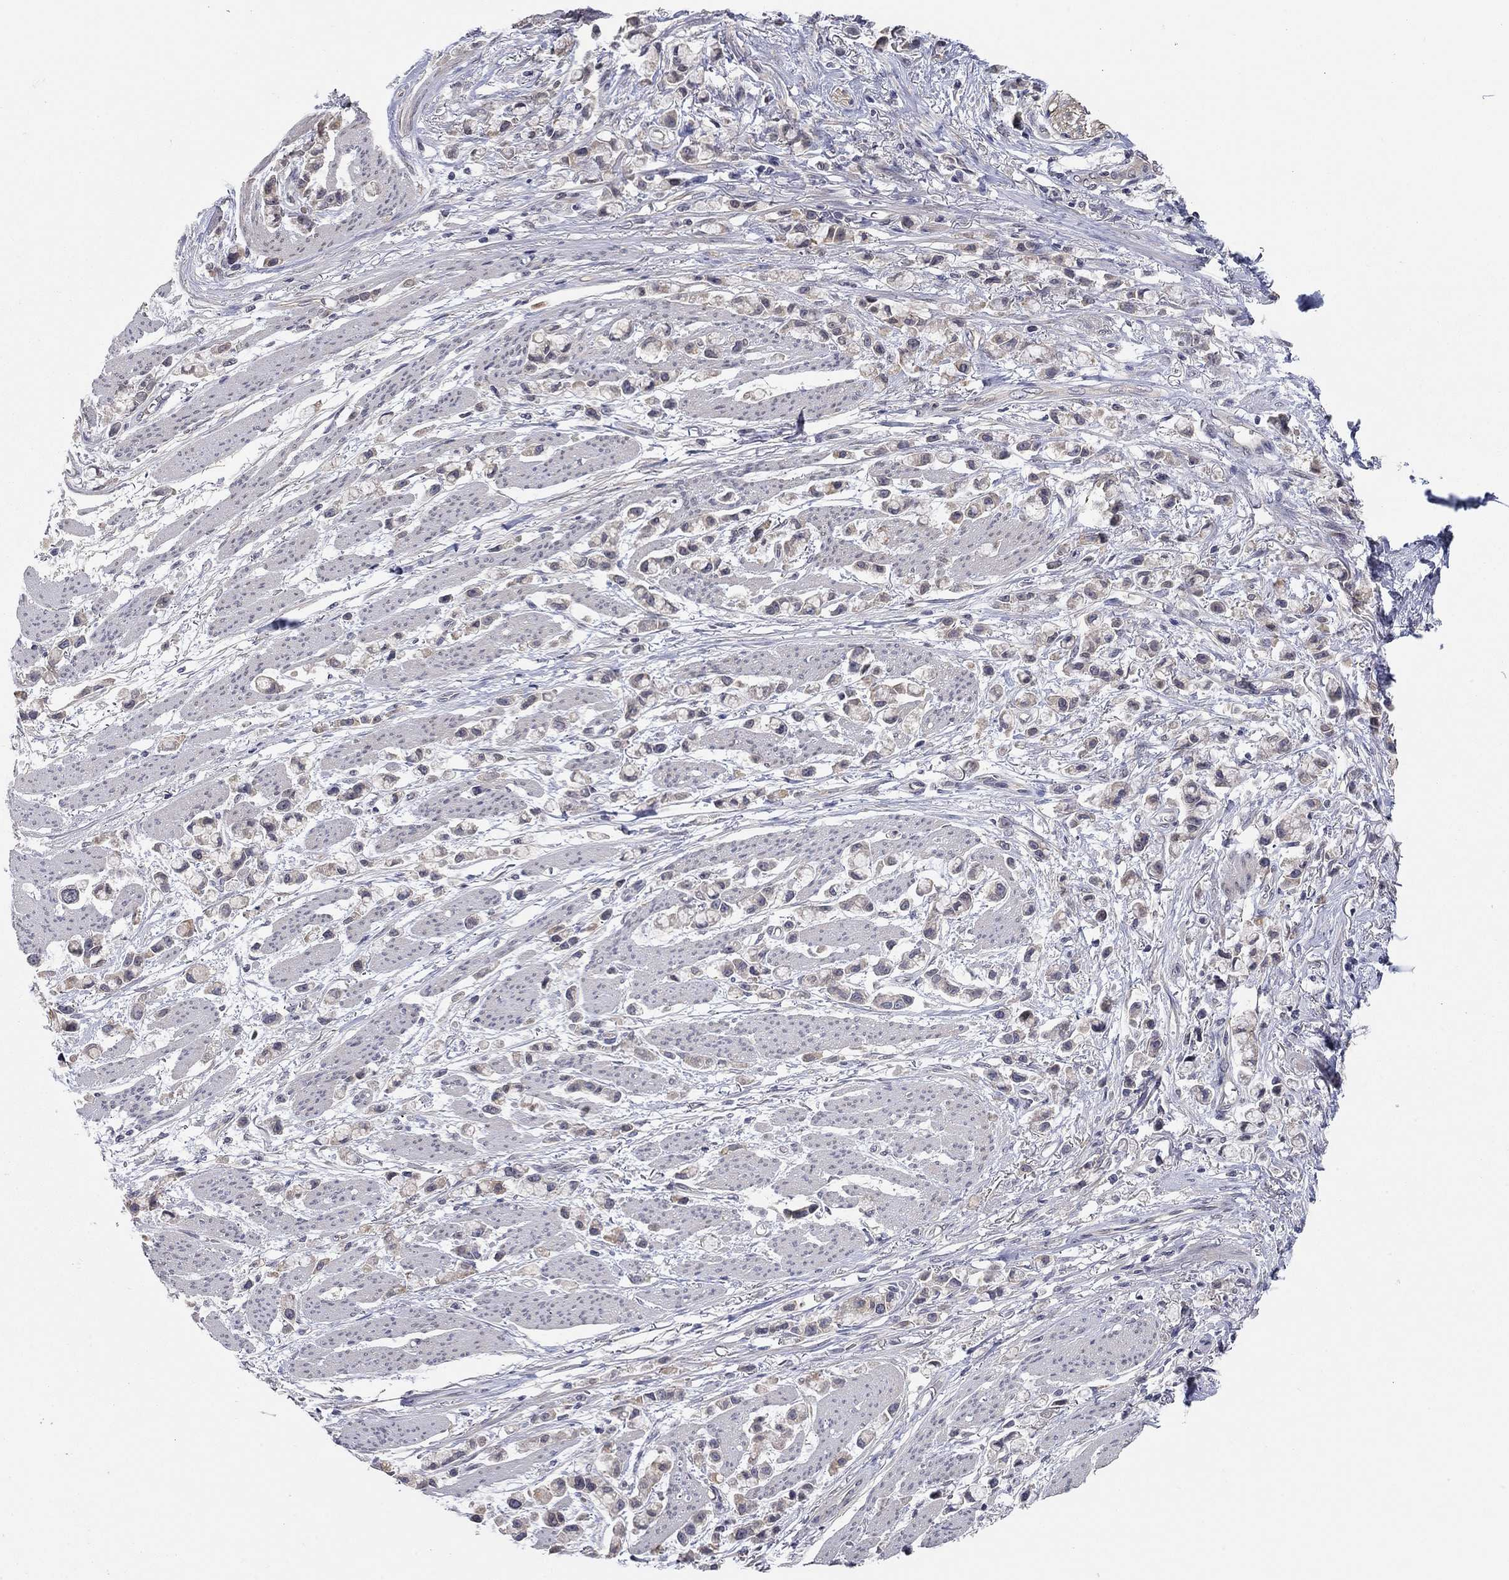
{"staining": {"intensity": "weak", "quantity": "25%-75%", "location": "cytoplasmic/membranous"}, "tissue": "stomach cancer", "cell_type": "Tumor cells", "image_type": "cancer", "snomed": [{"axis": "morphology", "description": "Adenocarcinoma, NOS"}, {"axis": "topography", "description": "Stomach"}], "caption": "Human stomach cancer stained for a protein (brown) exhibits weak cytoplasmic/membranous positive staining in about 25%-75% of tumor cells.", "gene": "WASF3", "patient": {"sex": "female", "age": 81}}